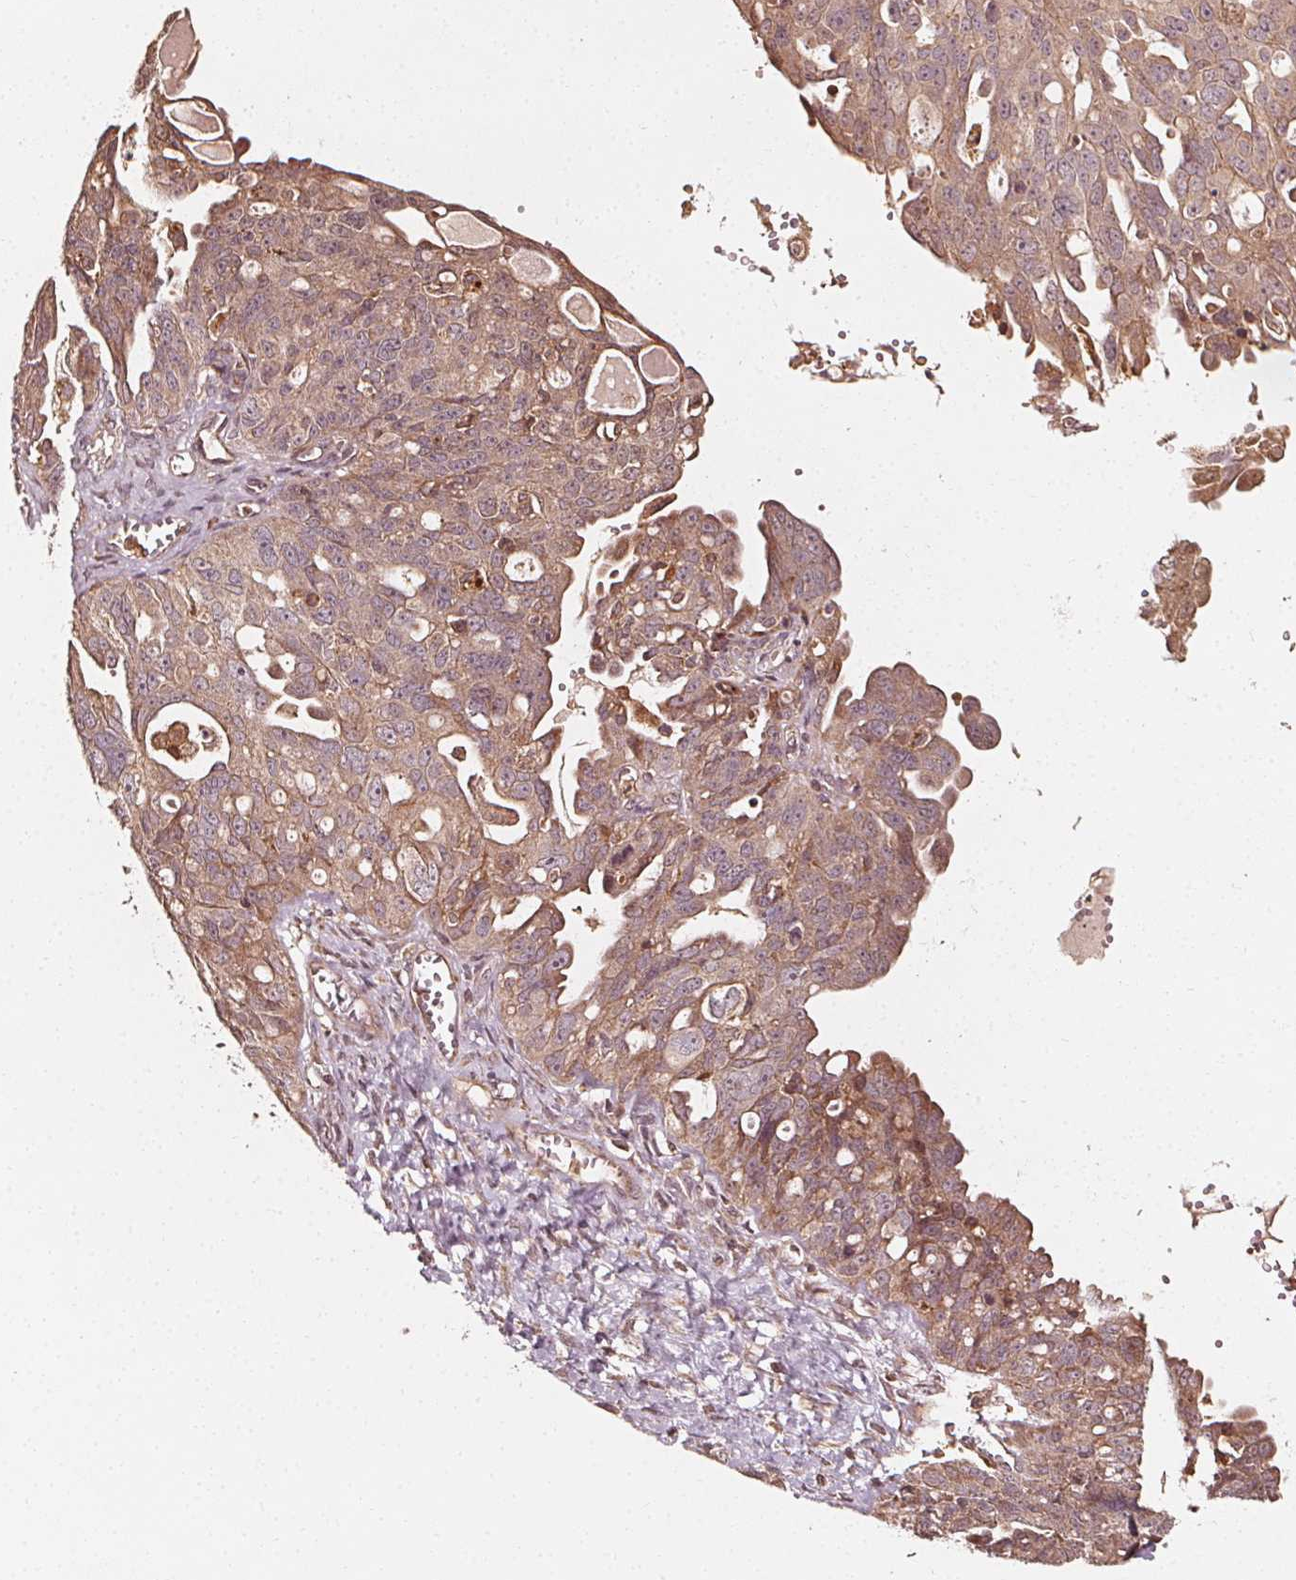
{"staining": {"intensity": "moderate", "quantity": ">75%", "location": "cytoplasmic/membranous"}, "tissue": "ovarian cancer", "cell_type": "Tumor cells", "image_type": "cancer", "snomed": [{"axis": "morphology", "description": "Carcinoma, endometroid"}, {"axis": "topography", "description": "Ovary"}], "caption": "Endometroid carcinoma (ovarian) stained with a brown dye shows moderate cytoplasmic/membranous positive staining in approximately >75% of tumor cells.", "gene": "NPC1", "patient": {"sex": "female", "age": 70}}